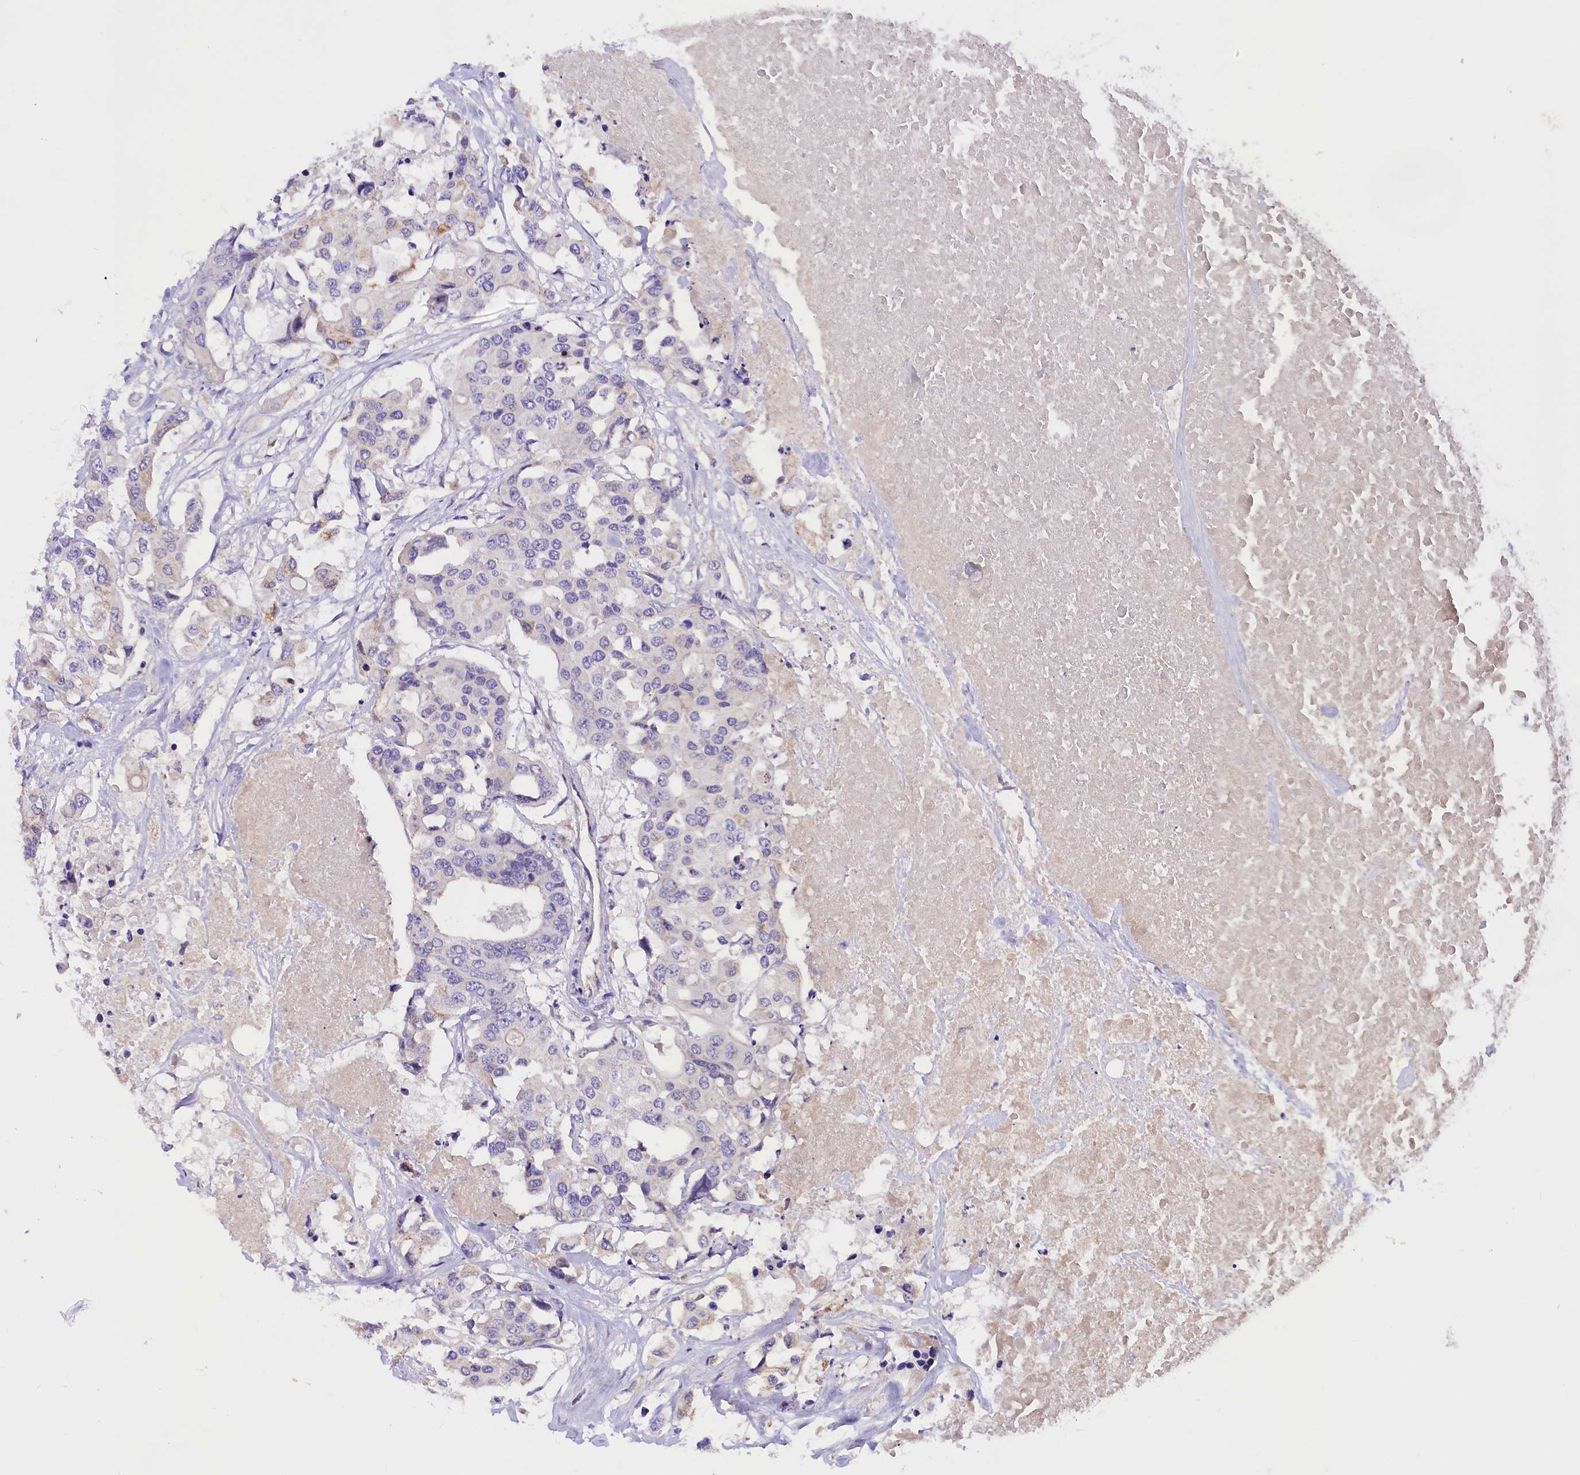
{"staining": {"intensity": "negative", "quantity": "none", "location": "none"}, "tissue": "colorectal cancer", "cell_type": "Tumor cells", "image_type": "cancer", "snomed": [{"axis": "morphology", "description": "Adenocarcinoma, NOS"}, {"axis": "topography", "description": "Colon"}], "caption": "The micrograph reveals no significant expression in tumor cells of colorectal cancer (adenocarcinoma). Nuclei are stained in blue.", "gene": "CCDC32", "patient": {"sex": "male", "age": 77}}